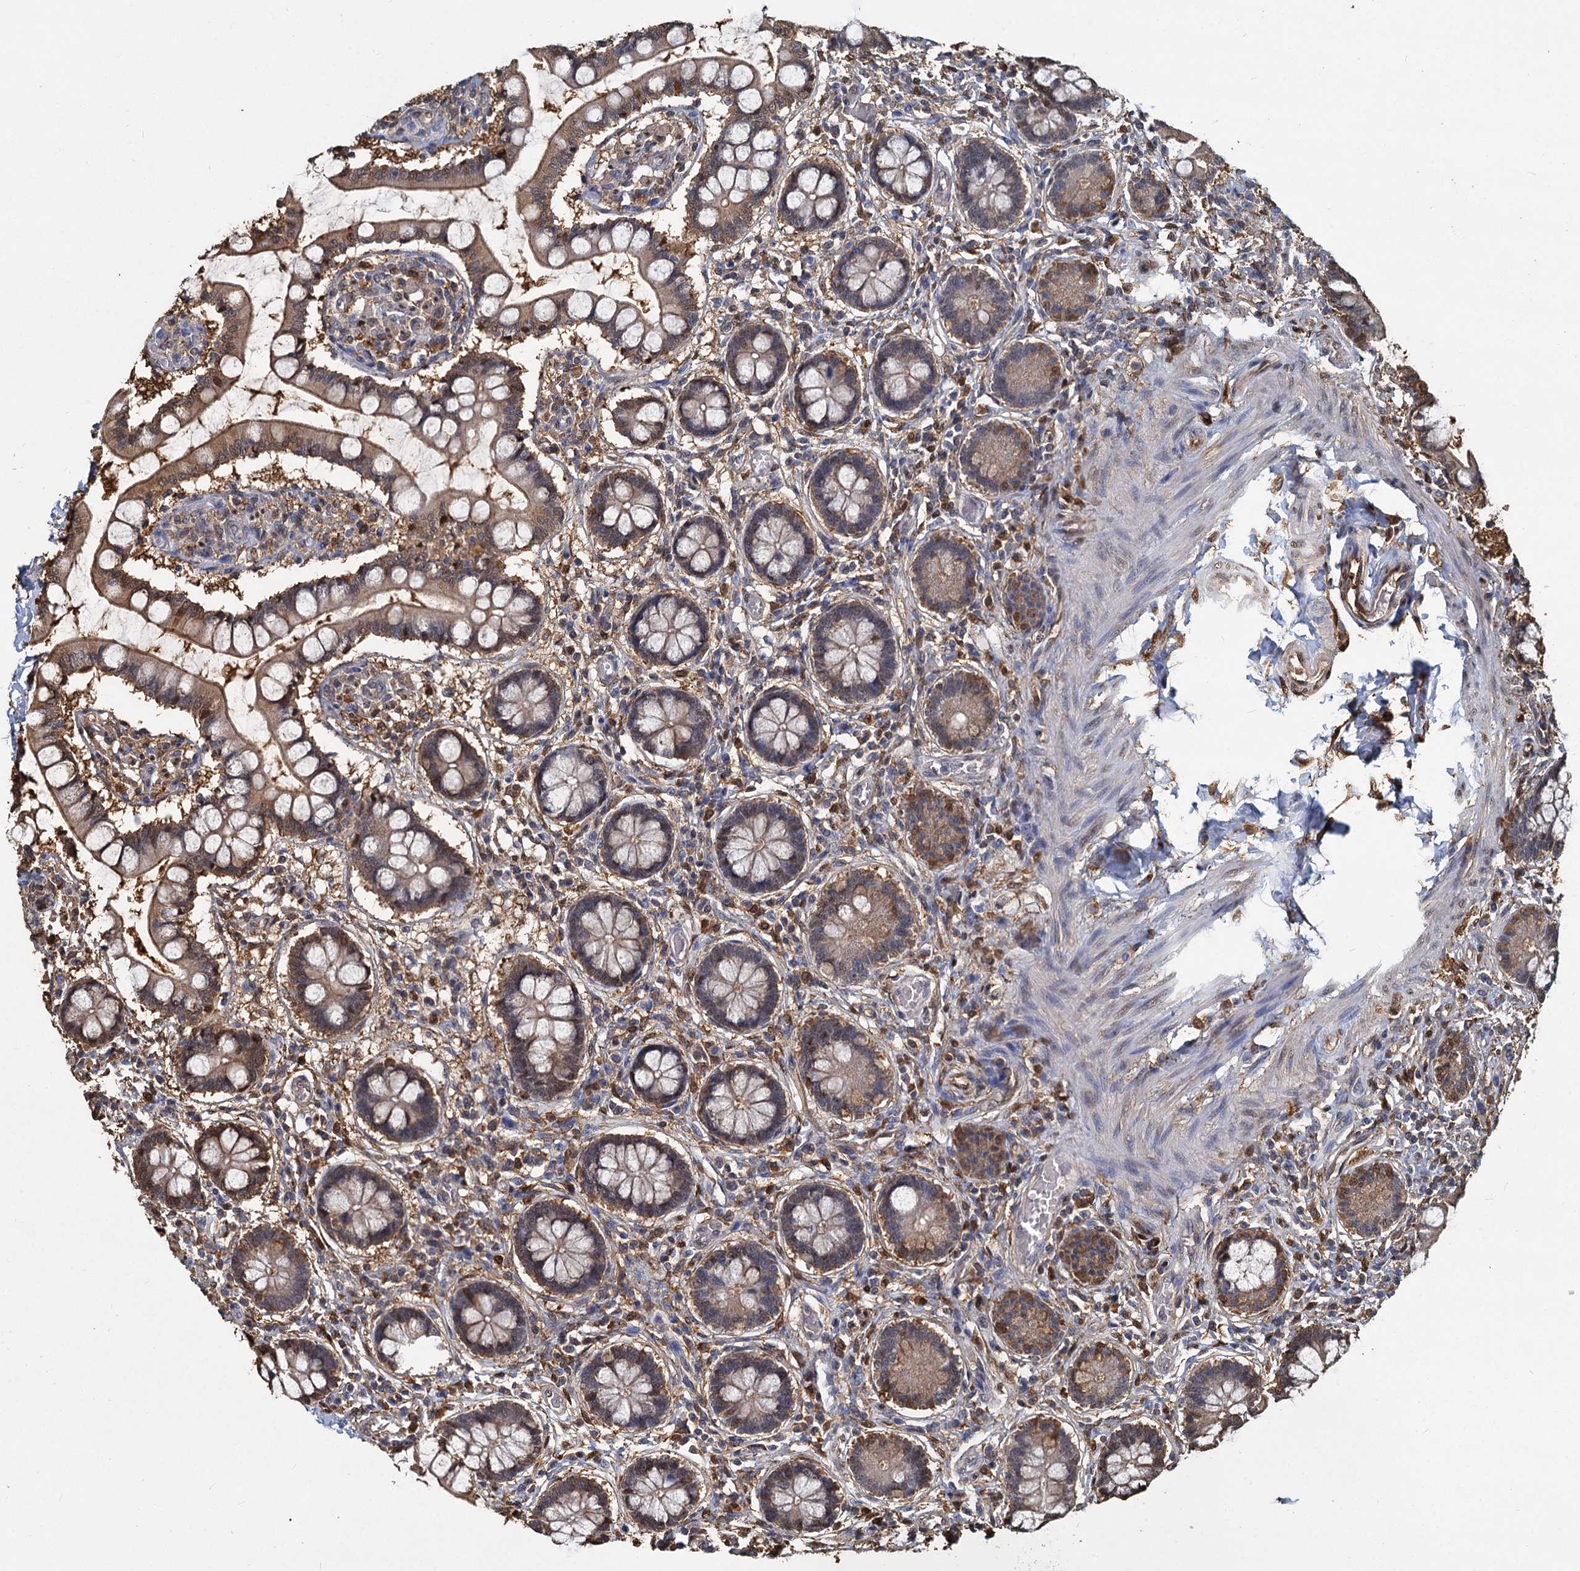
{"staining": {"intensity": "moderate", "quantity": ">75%", "location": "cytoplasmic/membranous"}, "tissue": "small intestine", "cell_type": "Glandular cells", "image_type": "normal", "snomed": [{"axis": "morphology", "description": "Normal tissue, NOS"}, {"axis": "topography", "description": "Small intestine"}], "caption": "Protein positivity by IHC exhibits moderate cytoplasmic/membranous expression in approximately >75% of glandular cells in benign small intestine.", "gene": "S100A6", "patient": {"sex": "male", "age": 52}}